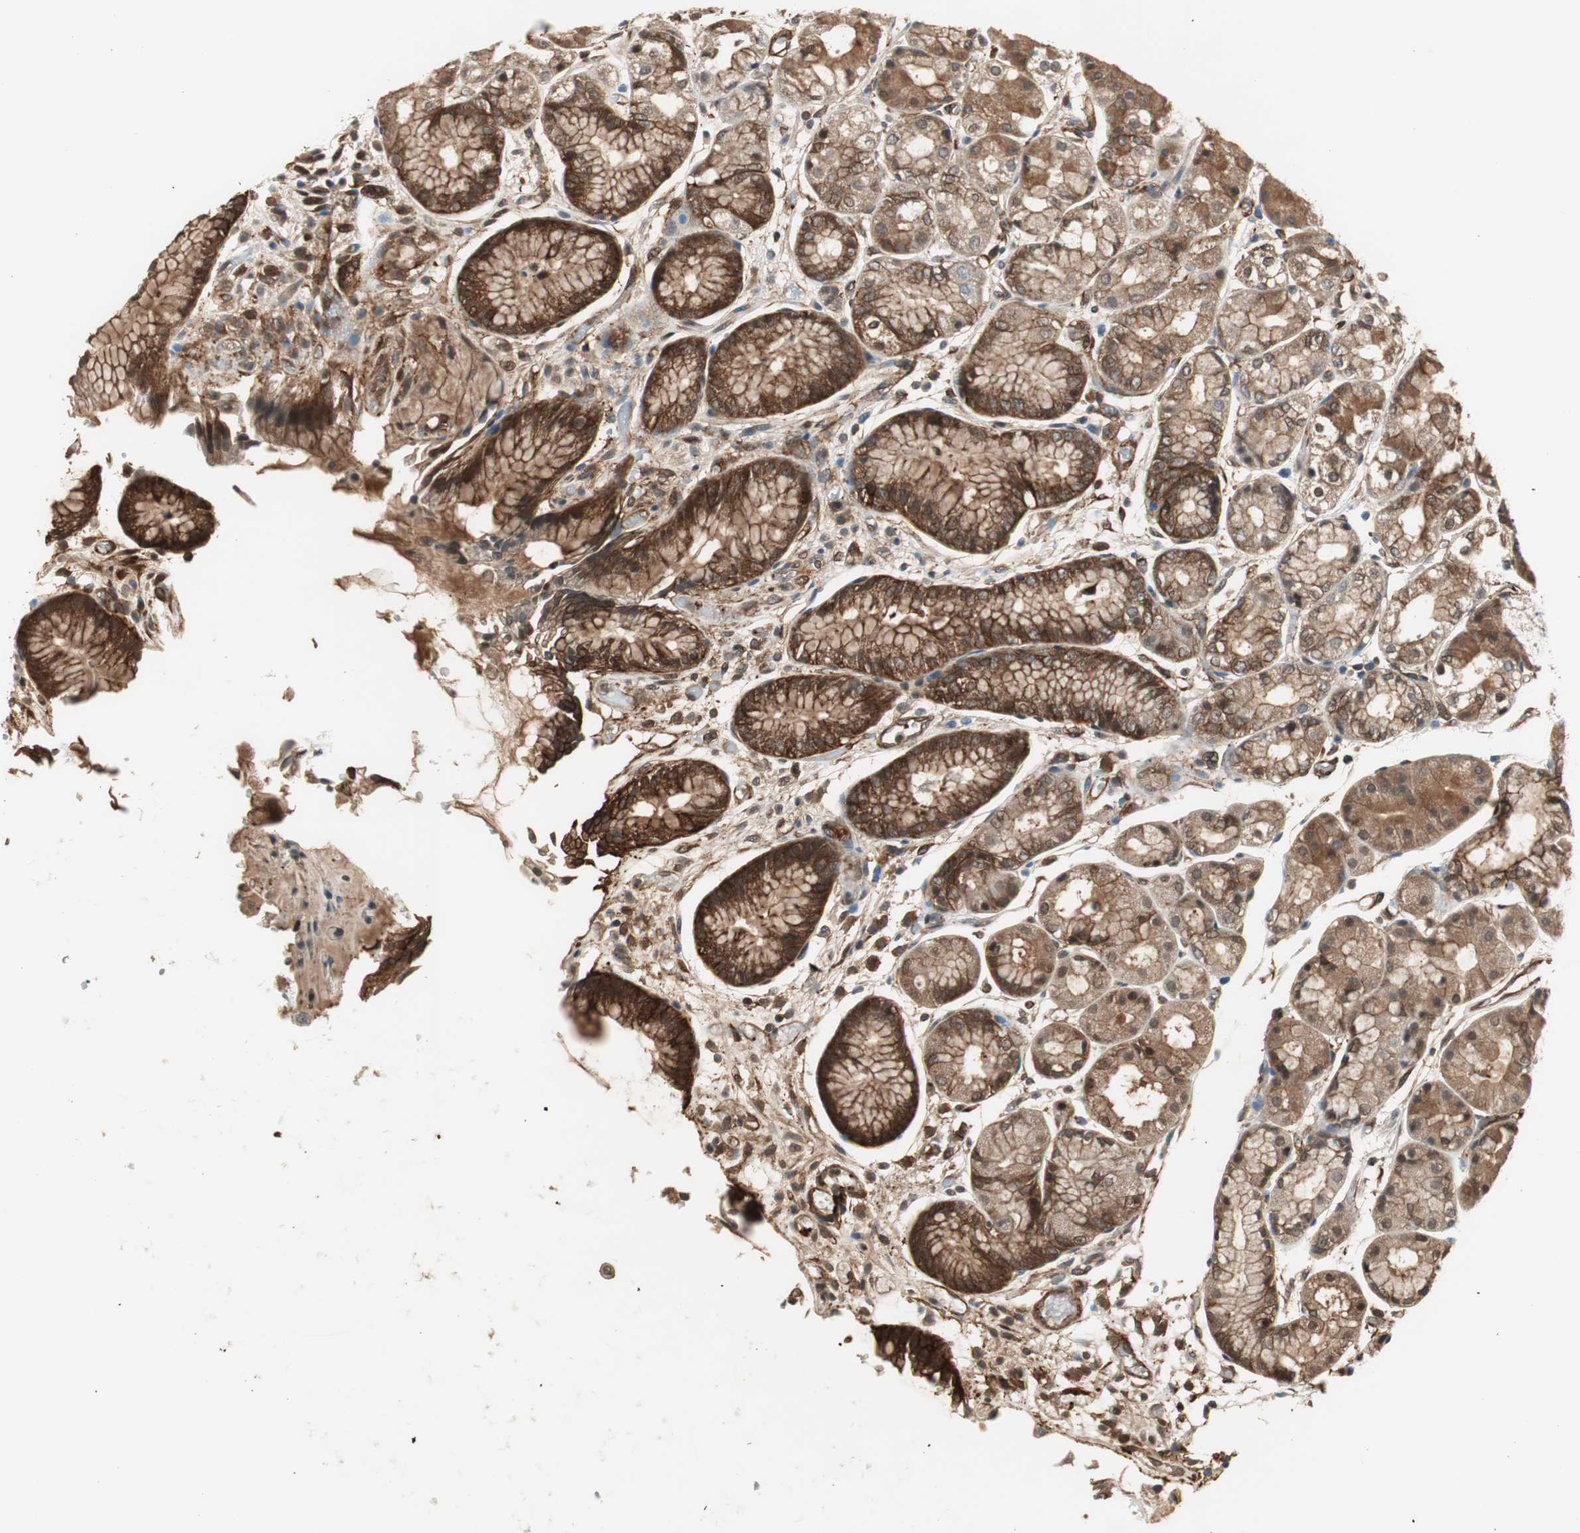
{"staining": {"intensity": "strong", "quantity": ">75%", "location": "cytoplasmic/membranous"}, "tissue": "stomach", "cell_type": "Glandular cells", "image_type": "normal", "snomed": [{"axis": "morphology", "description": "Normal tissue, NOS"}, {"axis": "topography", "description": "Stomach, upper"}], "caption": "DAB (3,3'-diaminobenzidine) immunohistochemical staining of unremarkable stomach shows strong cytoplasmic/membranous protein expression in about >75% of glandular cells.", "gene": "PTPN11", "patient": {"sex": "male", "age": 72}}